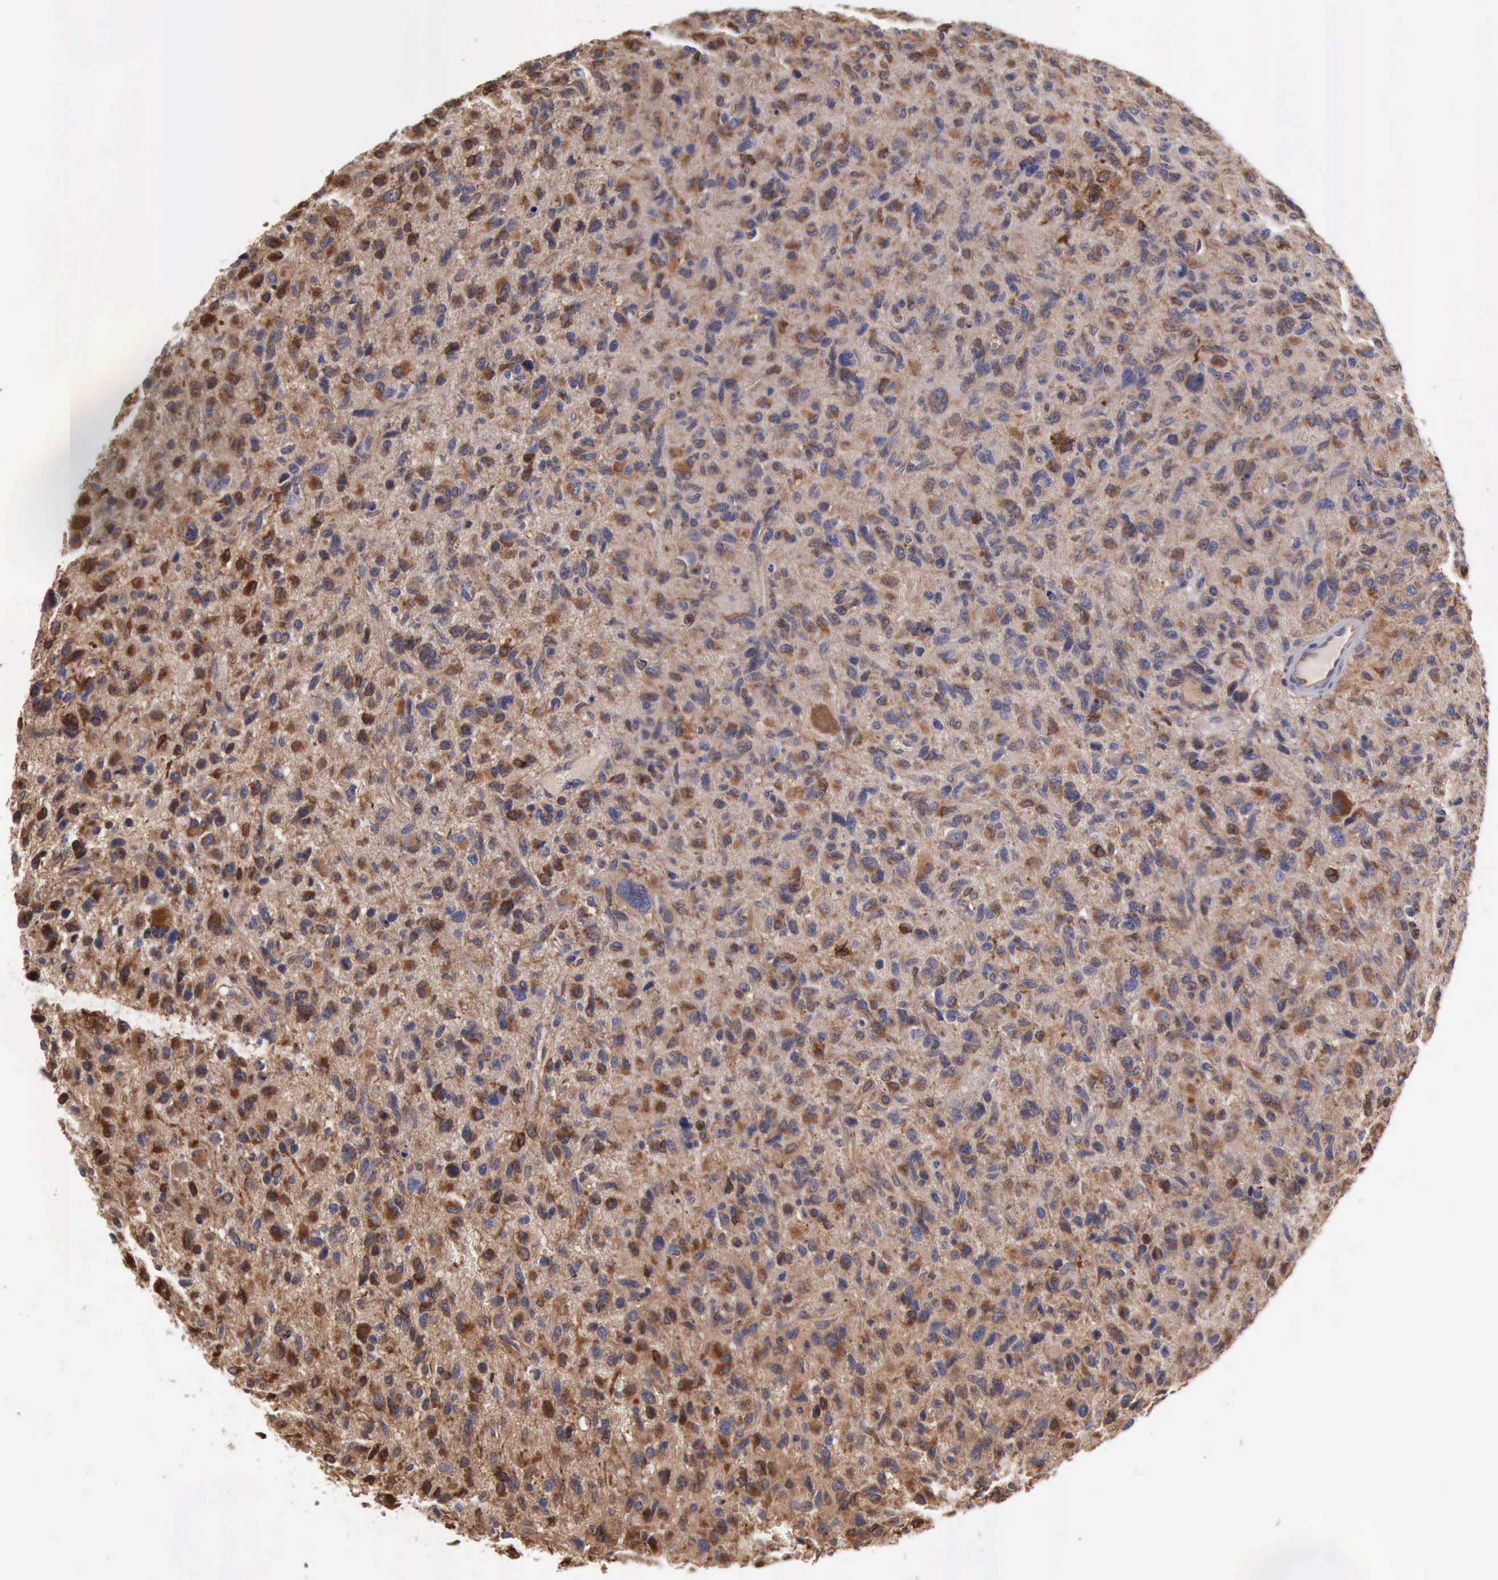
{"staining": {"intensity": "strong", "quantity": ">75%", "location": "cytoplasmic/membranous,nuclear"}, "tissue": "glioma", "cell_type": "Tumor cells", "image_type": "cancer", "snomed": [{"axis": "morphology", "description": "Glioma, malignant, High grade"}, {"axis": "topography", "description": "Brain"}], "caption": "Protein expression analysis of human malignant high-grade glioma reveals strong cytoplasmic/membranous and nuclear positivity in about >75% of tumor cells.", "gene": "APOL2", "patient": {"sex": "female", "age": 60}}